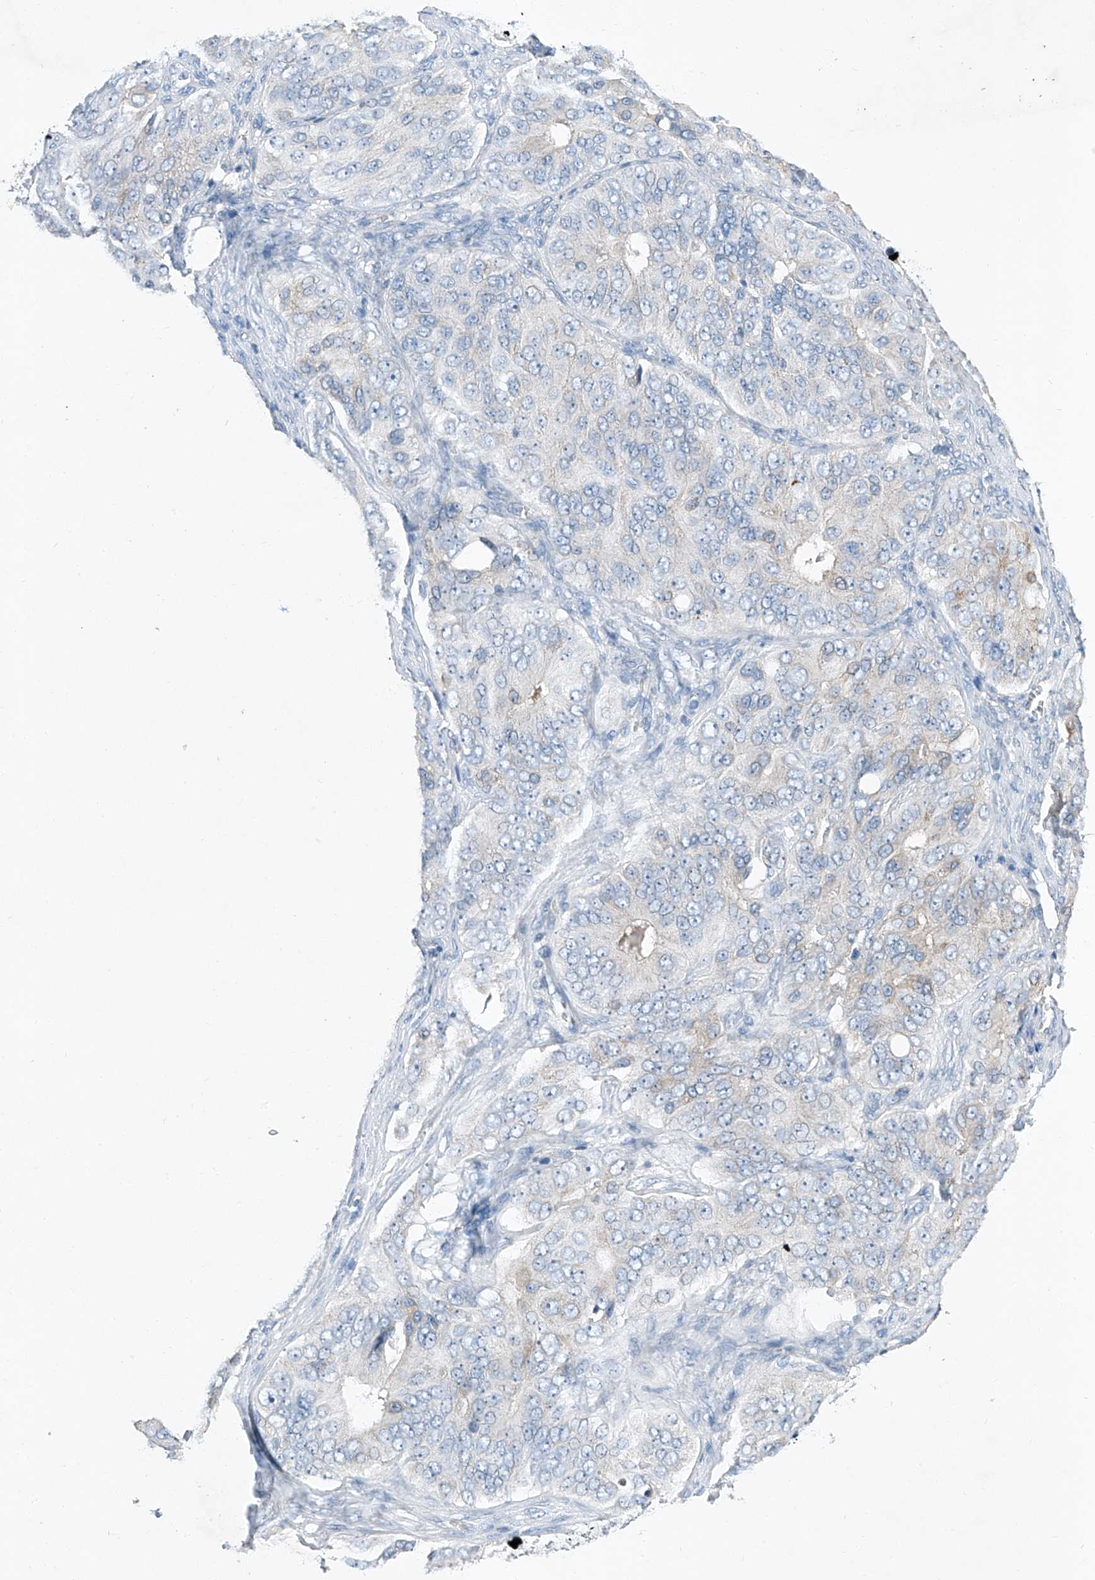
{"staining": {"intensity": "negative", "quantity": "none", "location": "none"}, "tissue": "ovarian cancer", "cell_type": "Tumor cells", "image_type": "cancer", "snomed": [{"axis": "morphology", "description": "Carcinoma, endometroid"}, {"axis": "topography", "description": "Ovary"}], "caption": "Immunohistochemical staining of ovarian cancer exhibits no significant positivity in tumor cells.", "gene": "MDGA1", "patient": {"sex": "female", "age": 51}}